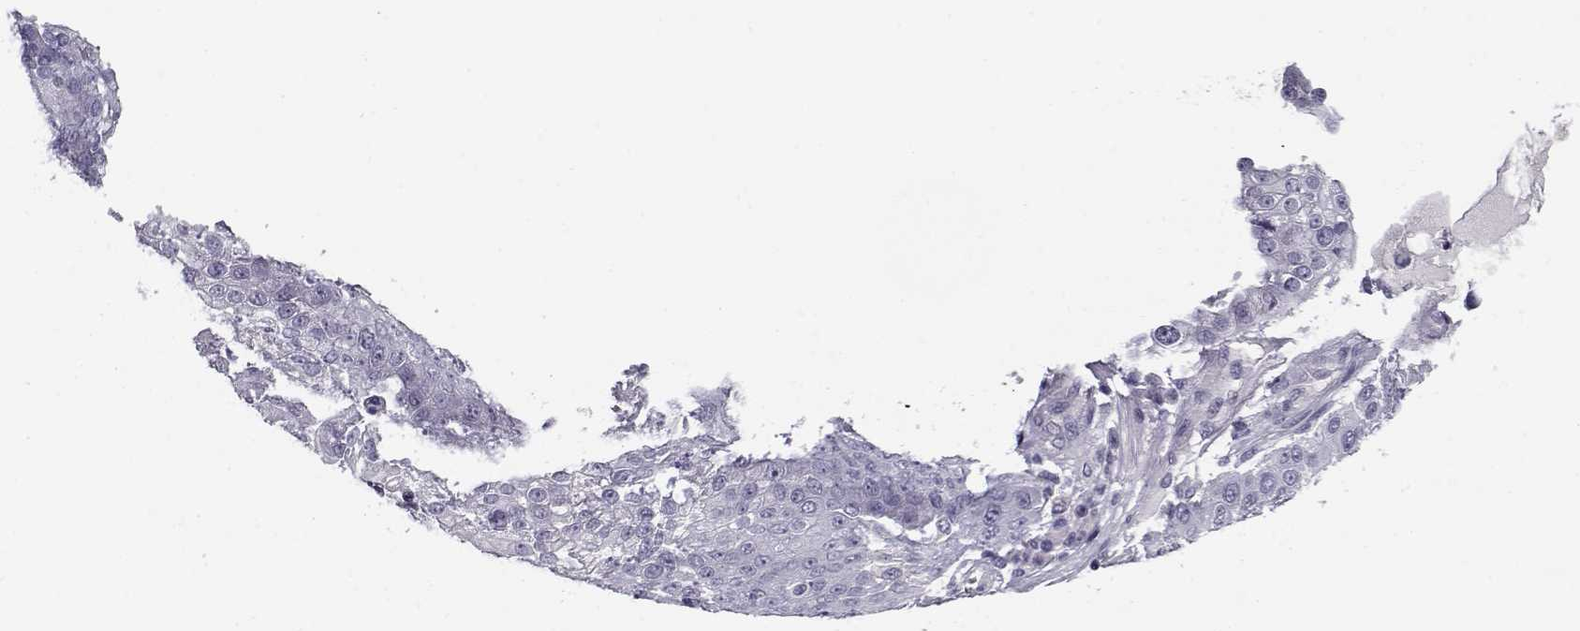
{"staining": {"intensity": "negative", "quantity": "none", "location": "none"}, "tissue": "skin cancer", "cell_type": "Tumor cells", "image_type": "cancer", "snomed": [{"axis": "morphology", "description": "Squamous cell carcinoma, NOS"}, {"axis": "topography", "description": "Skin"}], "caption": "A histopathology image of skin squamous cell carcinoma stained for a protein displays no brown staining in tumor cells.", "gene": "CCDC136", "patient": {"sex": "male", "age": 71}}